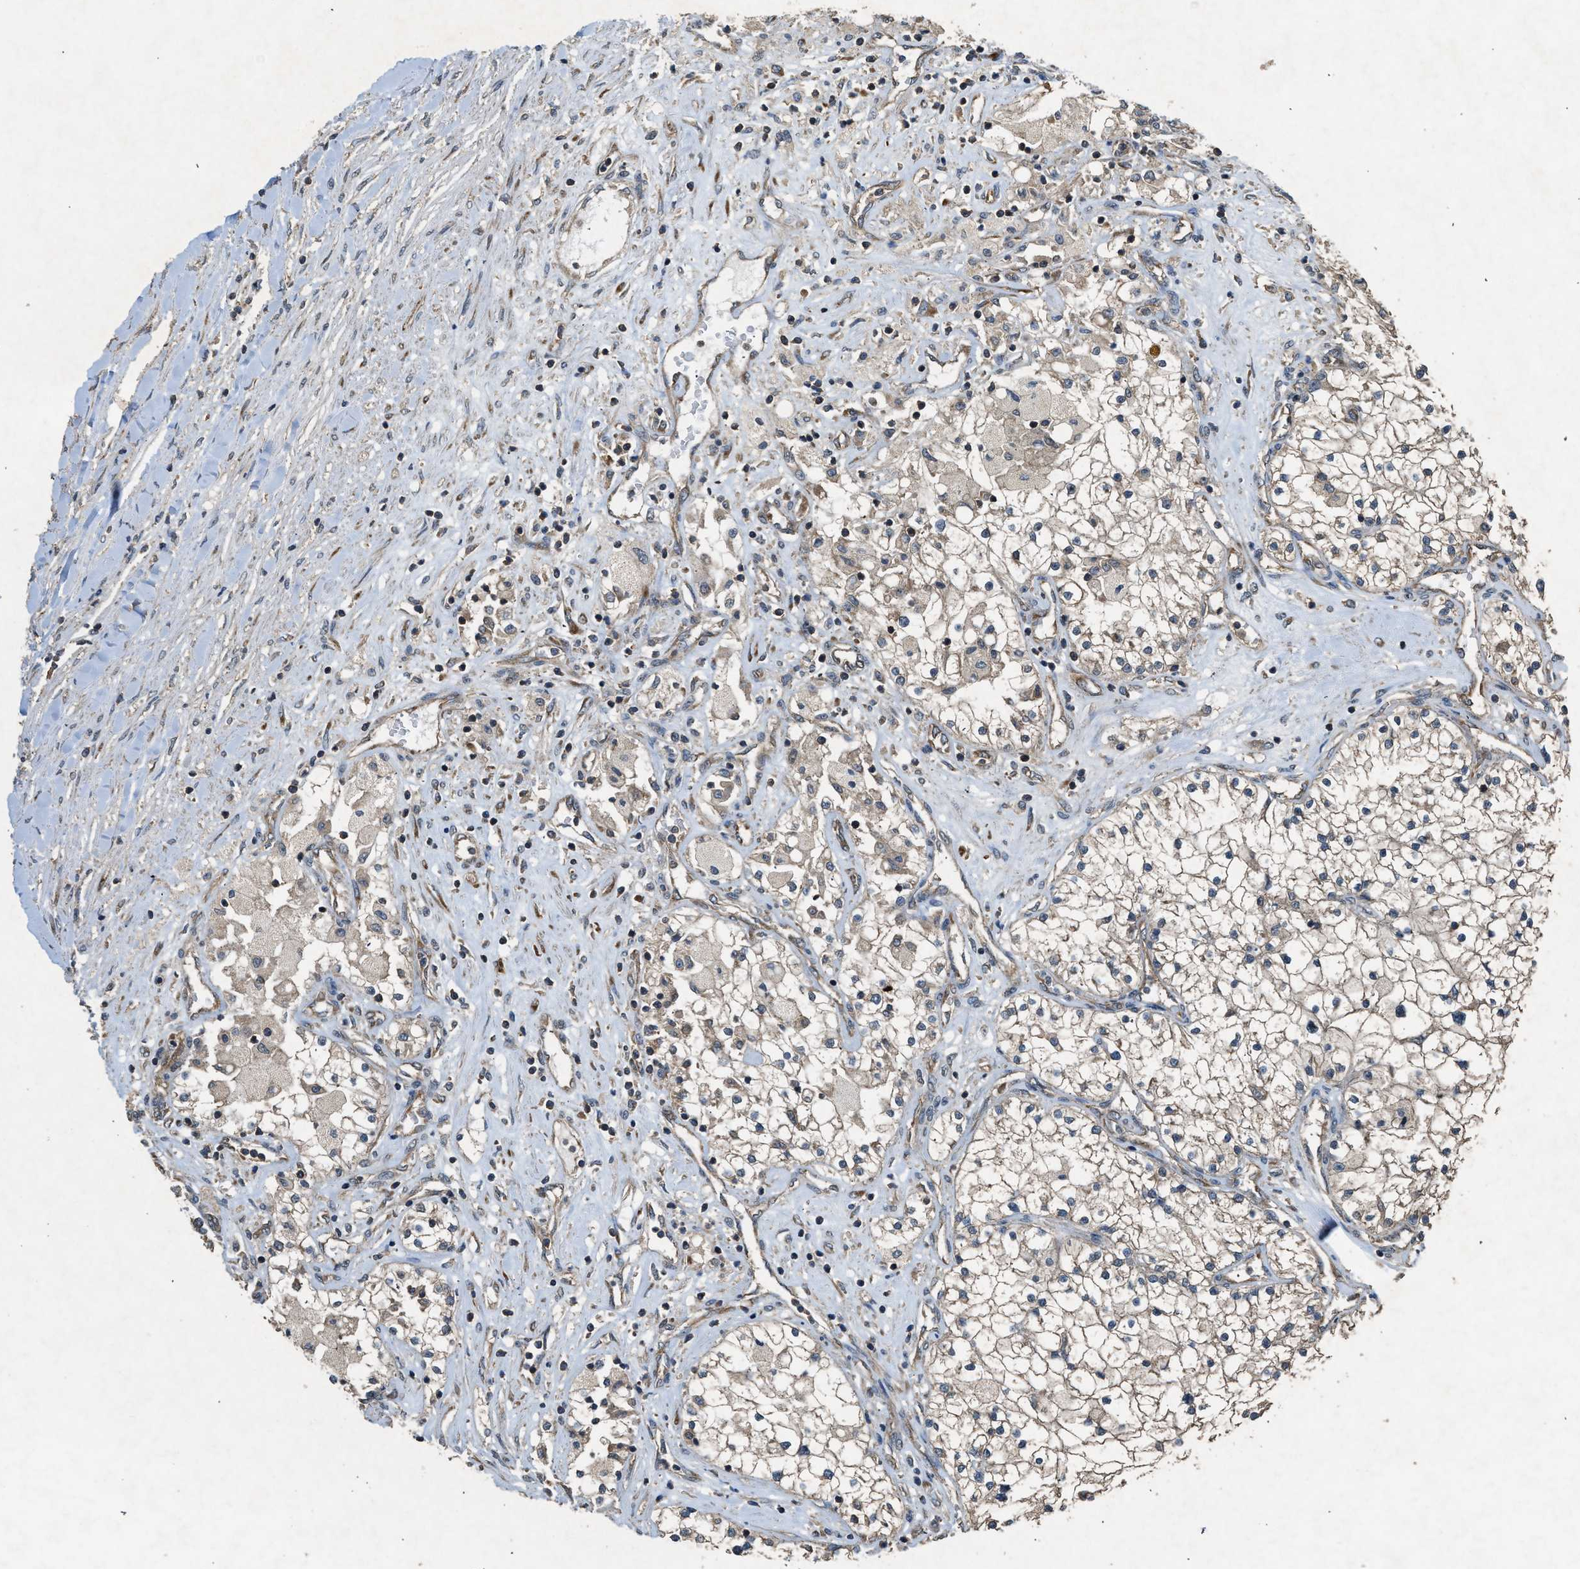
{"staining": {"intensity": "weak", "quantity": ">75%", "location": "cytoplasmic/membranous"}, "tissue": "renal cancer", "cell_type": "Tumor cells", "image_type": "cancer", "snomed": [{"axis": "morphology", "description": "Adenocarcinoma, NOS"}, {"axis": "topography", "description": "Kidney"}], "caption": "Weak cytoplasmic/membranous expression for a protein is present in approximately >75% of tumor cells of adenocarcinoma (renal) using IHC.", "gene": "HIP1R", "patient": {"sex": "male", "age": 68}}